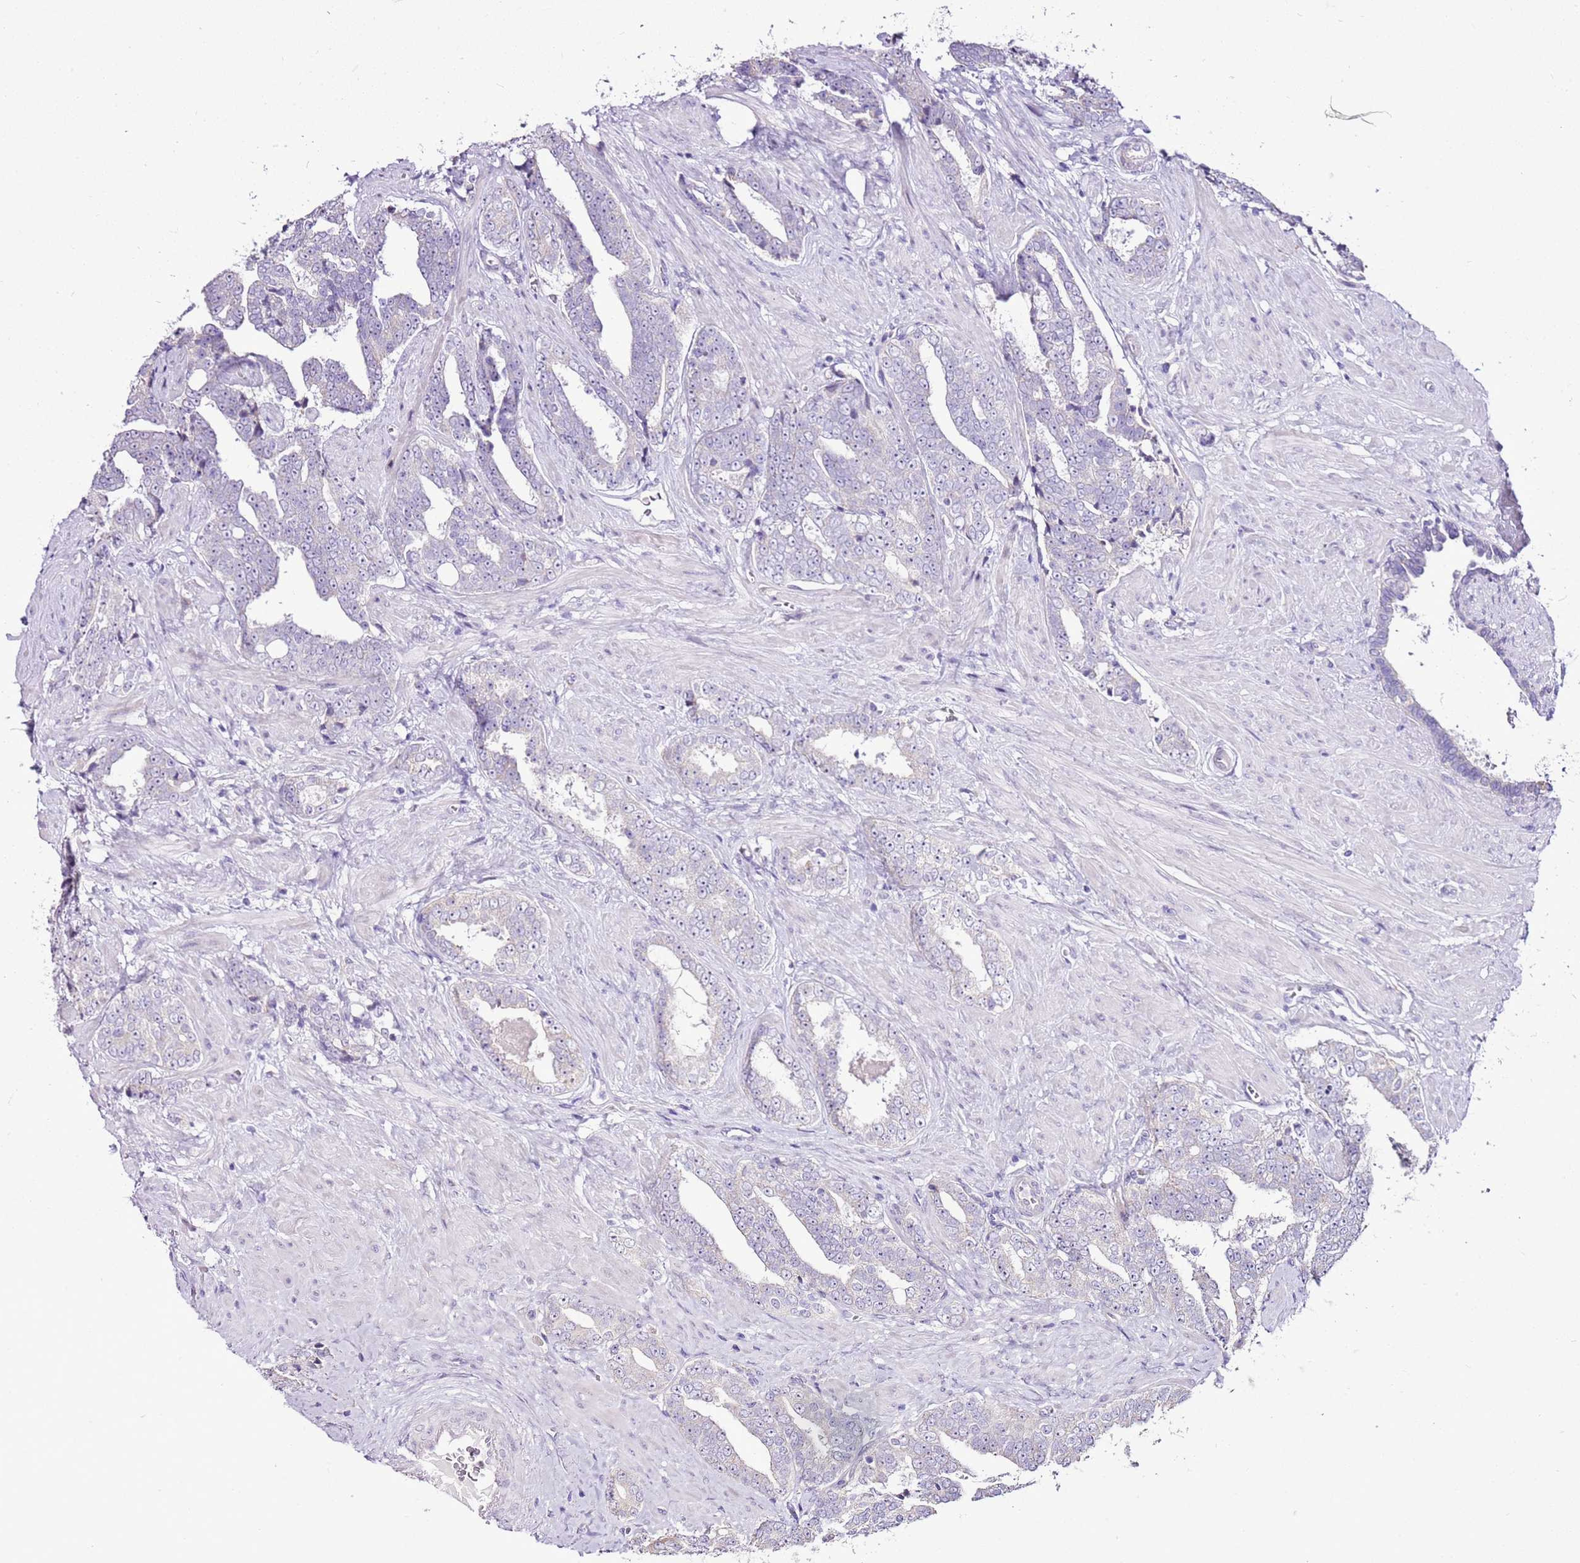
{"staining": {"intensity": "negative", "quantity": "none", "location": "none"}, "tissue": "prostate cancer", "cell_type": "Tumor cells", "image_type": "cancer", "snomed": [{"axis": "morphology", "description": "Adenocarcinoma, High grade"}, {"axis": "topography", "description": "Prostate"}], "caption": "DAB (3,3'-diaminobenzidine) immunohistochemical staining of prostate cancer demonstrates no significant expression in tumor cells. (Stains: DAB (3,3'-diaminobenzidine) IHC with hematoxylin counter stain, Microscopy: brightfield microscopy at high magnification).", "gene": "SLC38A5", "patient": {"sex": "male", "age": 67}}